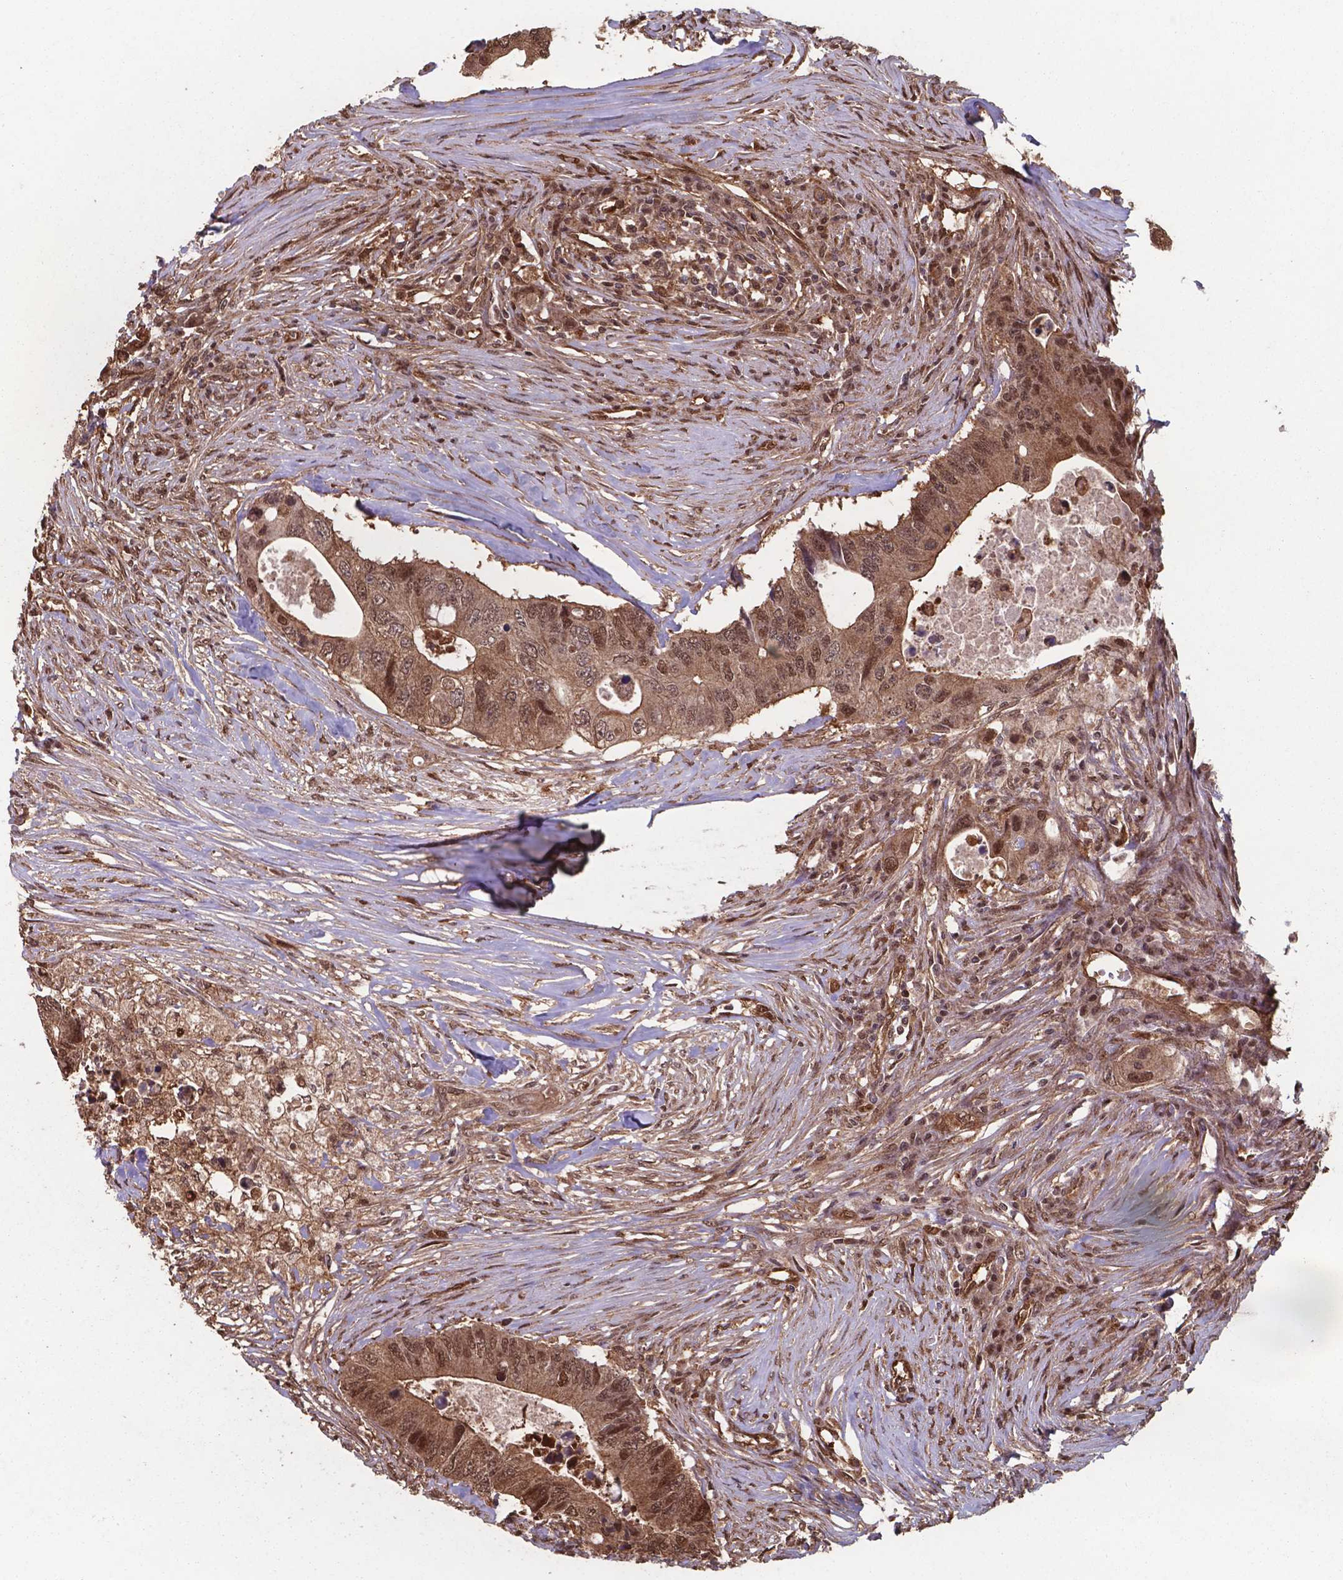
{"staining": {"intensity": "moderate", "quantity": ">75%", "location": "cytoplasmic/membranous,nuclear"}, "tissue": "colorectal cancer", "cell_type": "Tumor cells", "image_type": "cancer", "snomed": [{"axis": "morphology", "description": "Adenocarcinoma, NOS"}, {"axis": "topography", "description": "Colon"}], "caption": "Protein analysis of adenocarcinoma (colorectal) tissue demonstrates moderate cytoplasmic/membranous and nuclear staining in about >75% of tumor cells.", "gene": "CHP2", "patient": {"sex": "male", "age": 71}}